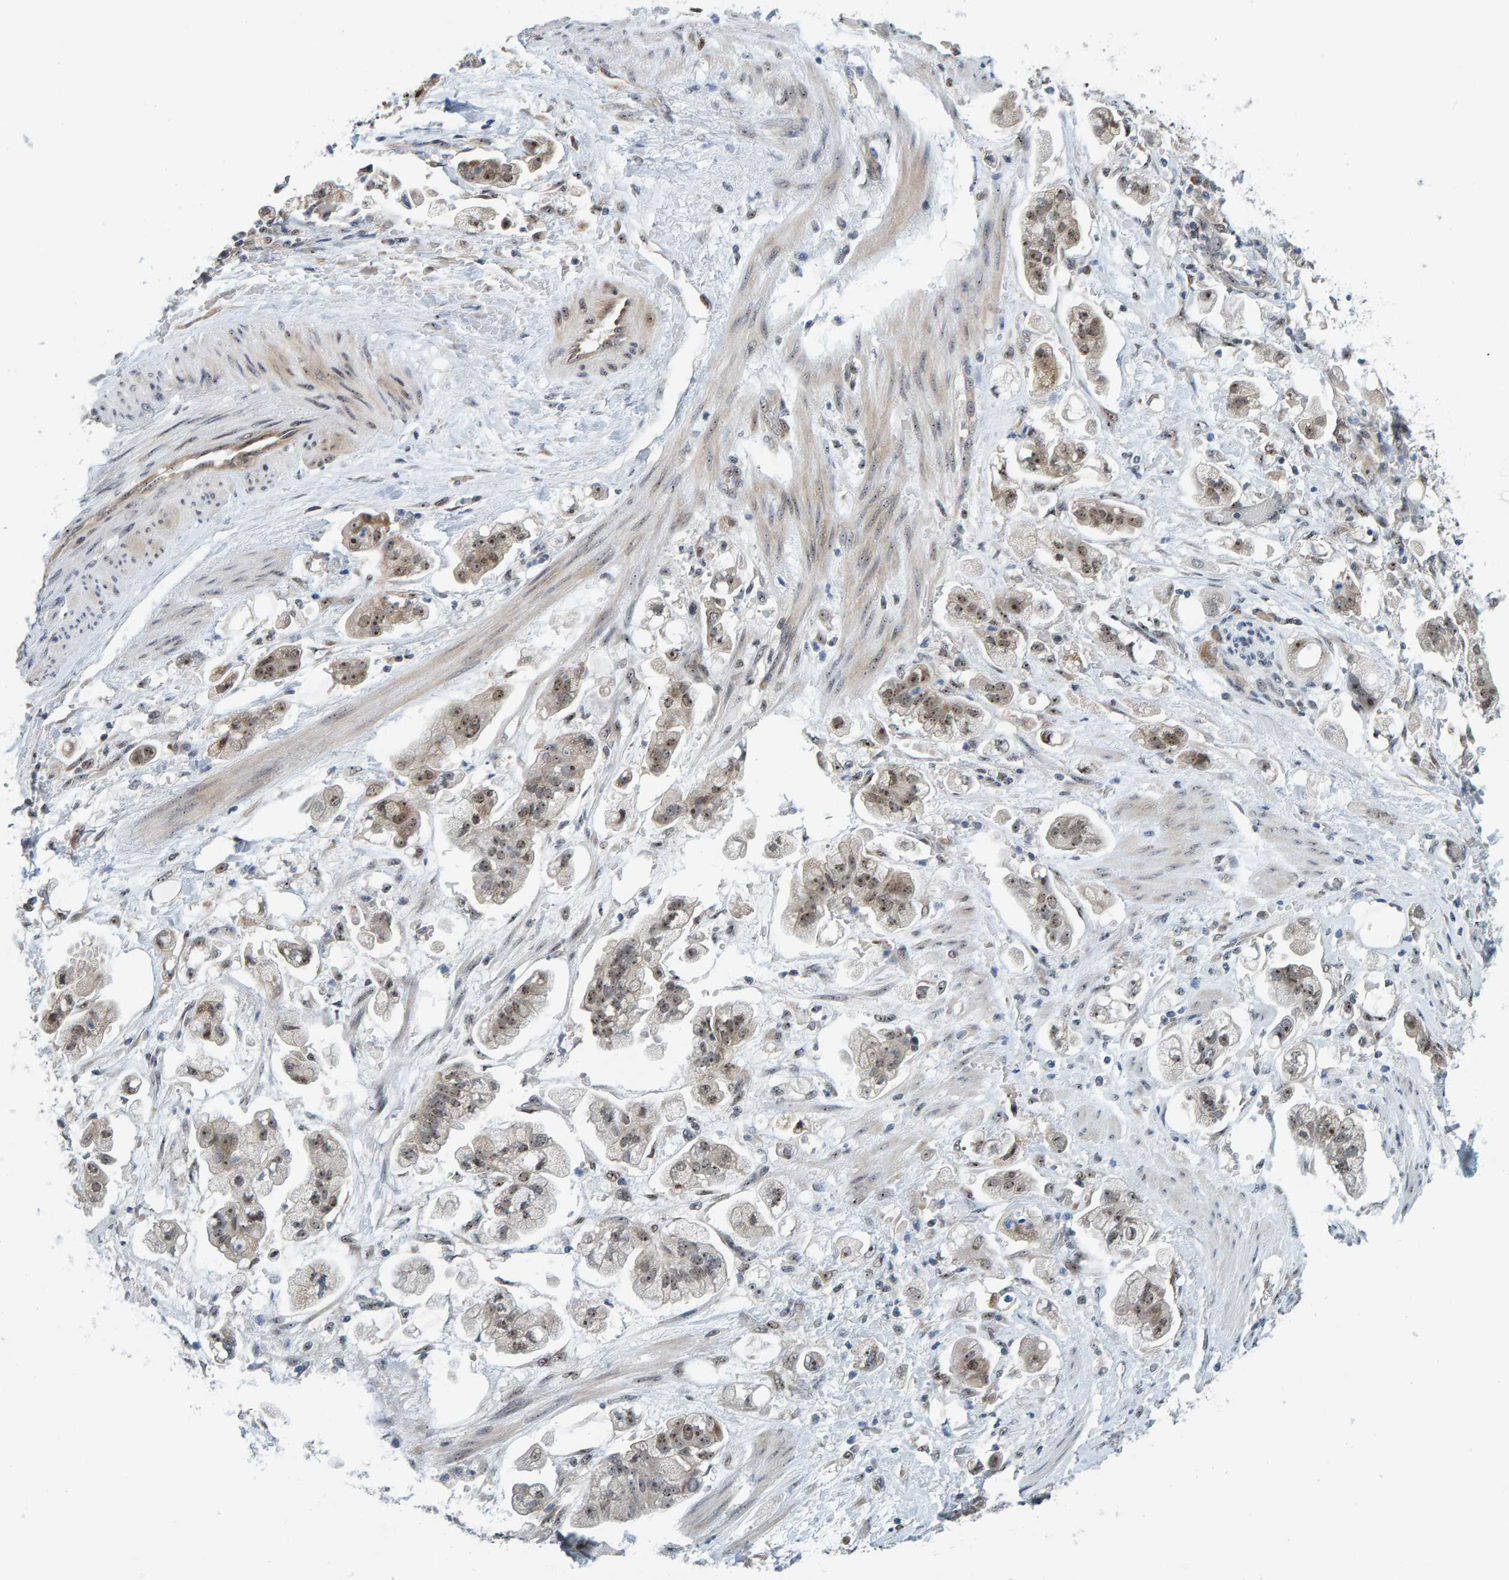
{"staining": {"intensity": "moderate", "quantity": ">75%", "location": "nuclear"}, "tissue": "stomach cancer", "cell_type": "Tumor cells", "image_type": "cancer", "snomed": [{"axis": "morphology", "description": "Adenocarcinoma, NOS"}, {"axis": "topography", "description": "Stomach"}], "caption": "IHC of human stomach cancer (adenocarcinoma) shows medium levels of moderate nuclear positivity in approximately >75% of tumor cells. Nuclei are stained in blue.", "gene": "POLR1E", "patient": {"sex": "male", "age": 62}}